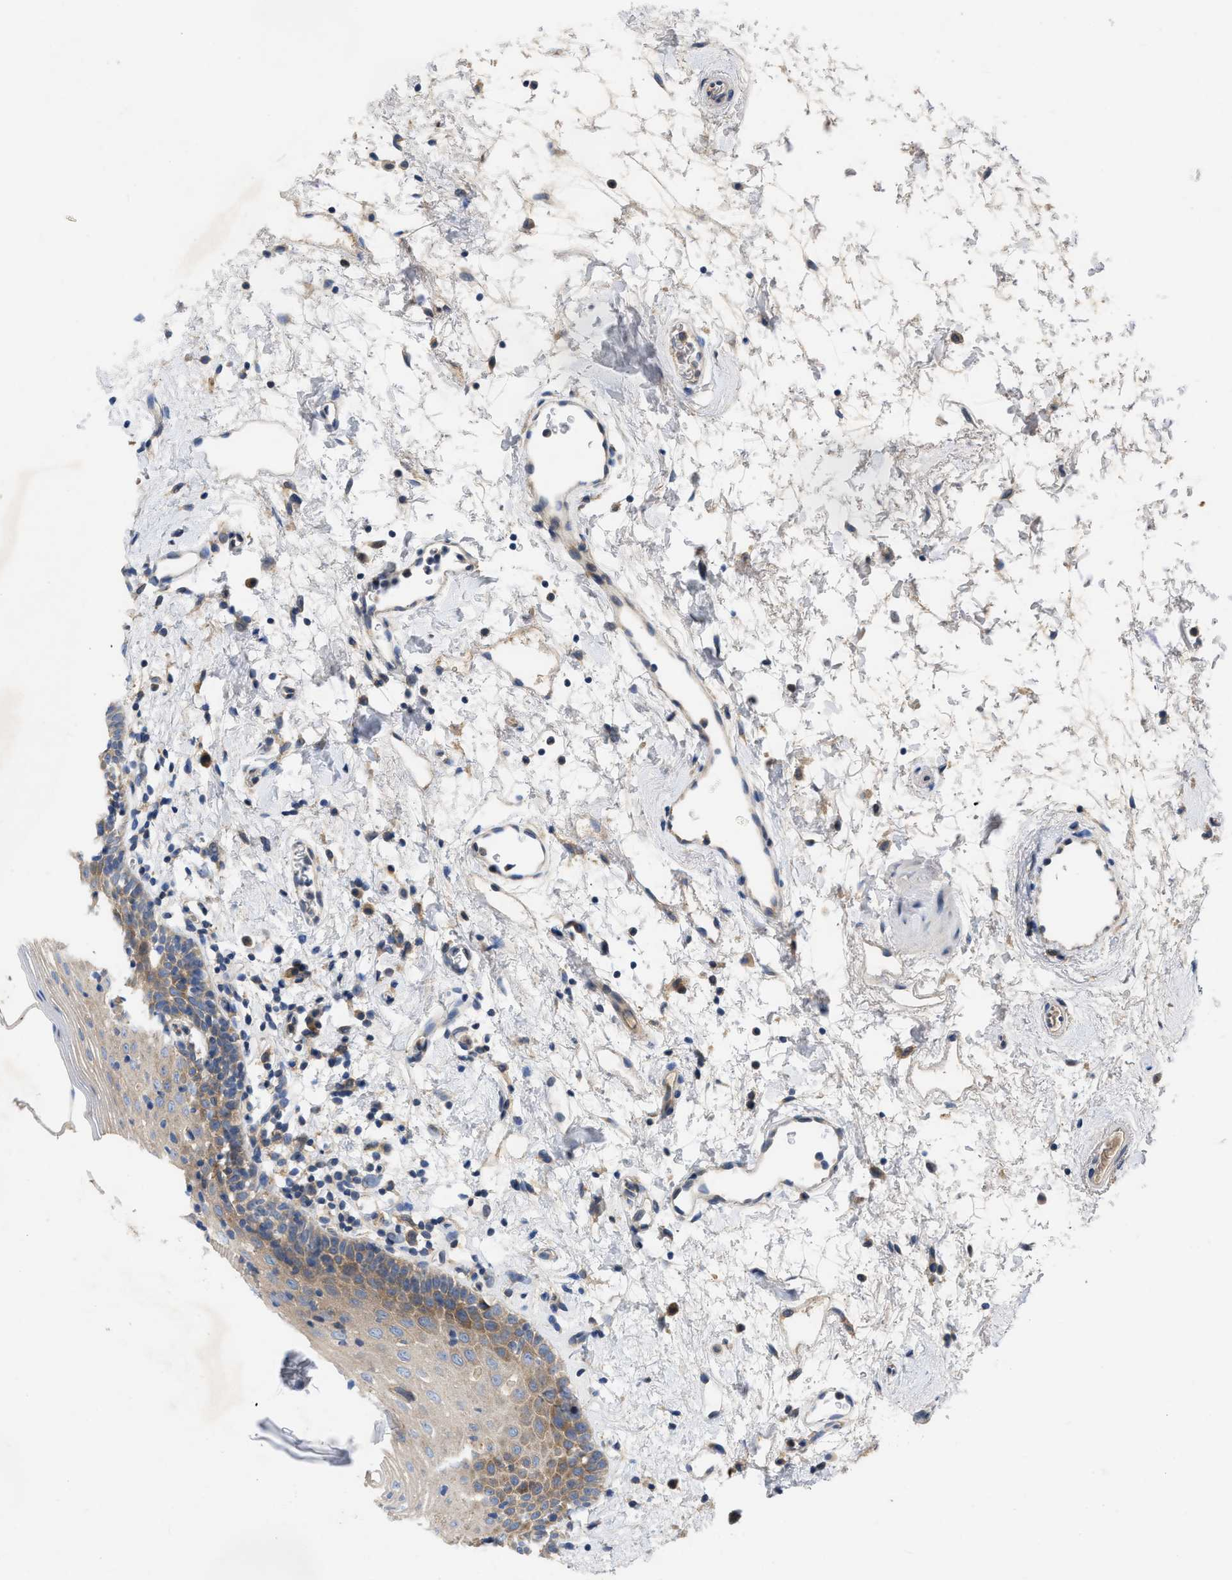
{"staining": {"intensity": "weak", "quantity": "25%-75%", "location": "cytoplasmic/membranous"}, "tissue": "oral mucosa", "cell_type": "Squamous epithelial cells", "image_type": "normal", "snomed": [{"axis": "morphology", "description": "Normal tissue, NOS"}, {"axis": "topography", "description": "Oral tissue"}], "caption": "Protein staining demonstrates weak cytoplasmic/membranous positivity in about 25%-75% of squamous epithelial cells in unremarkable oral mucosa.", "gene": "TMEM131", "patient": {"sex": "male", "age": 66}}